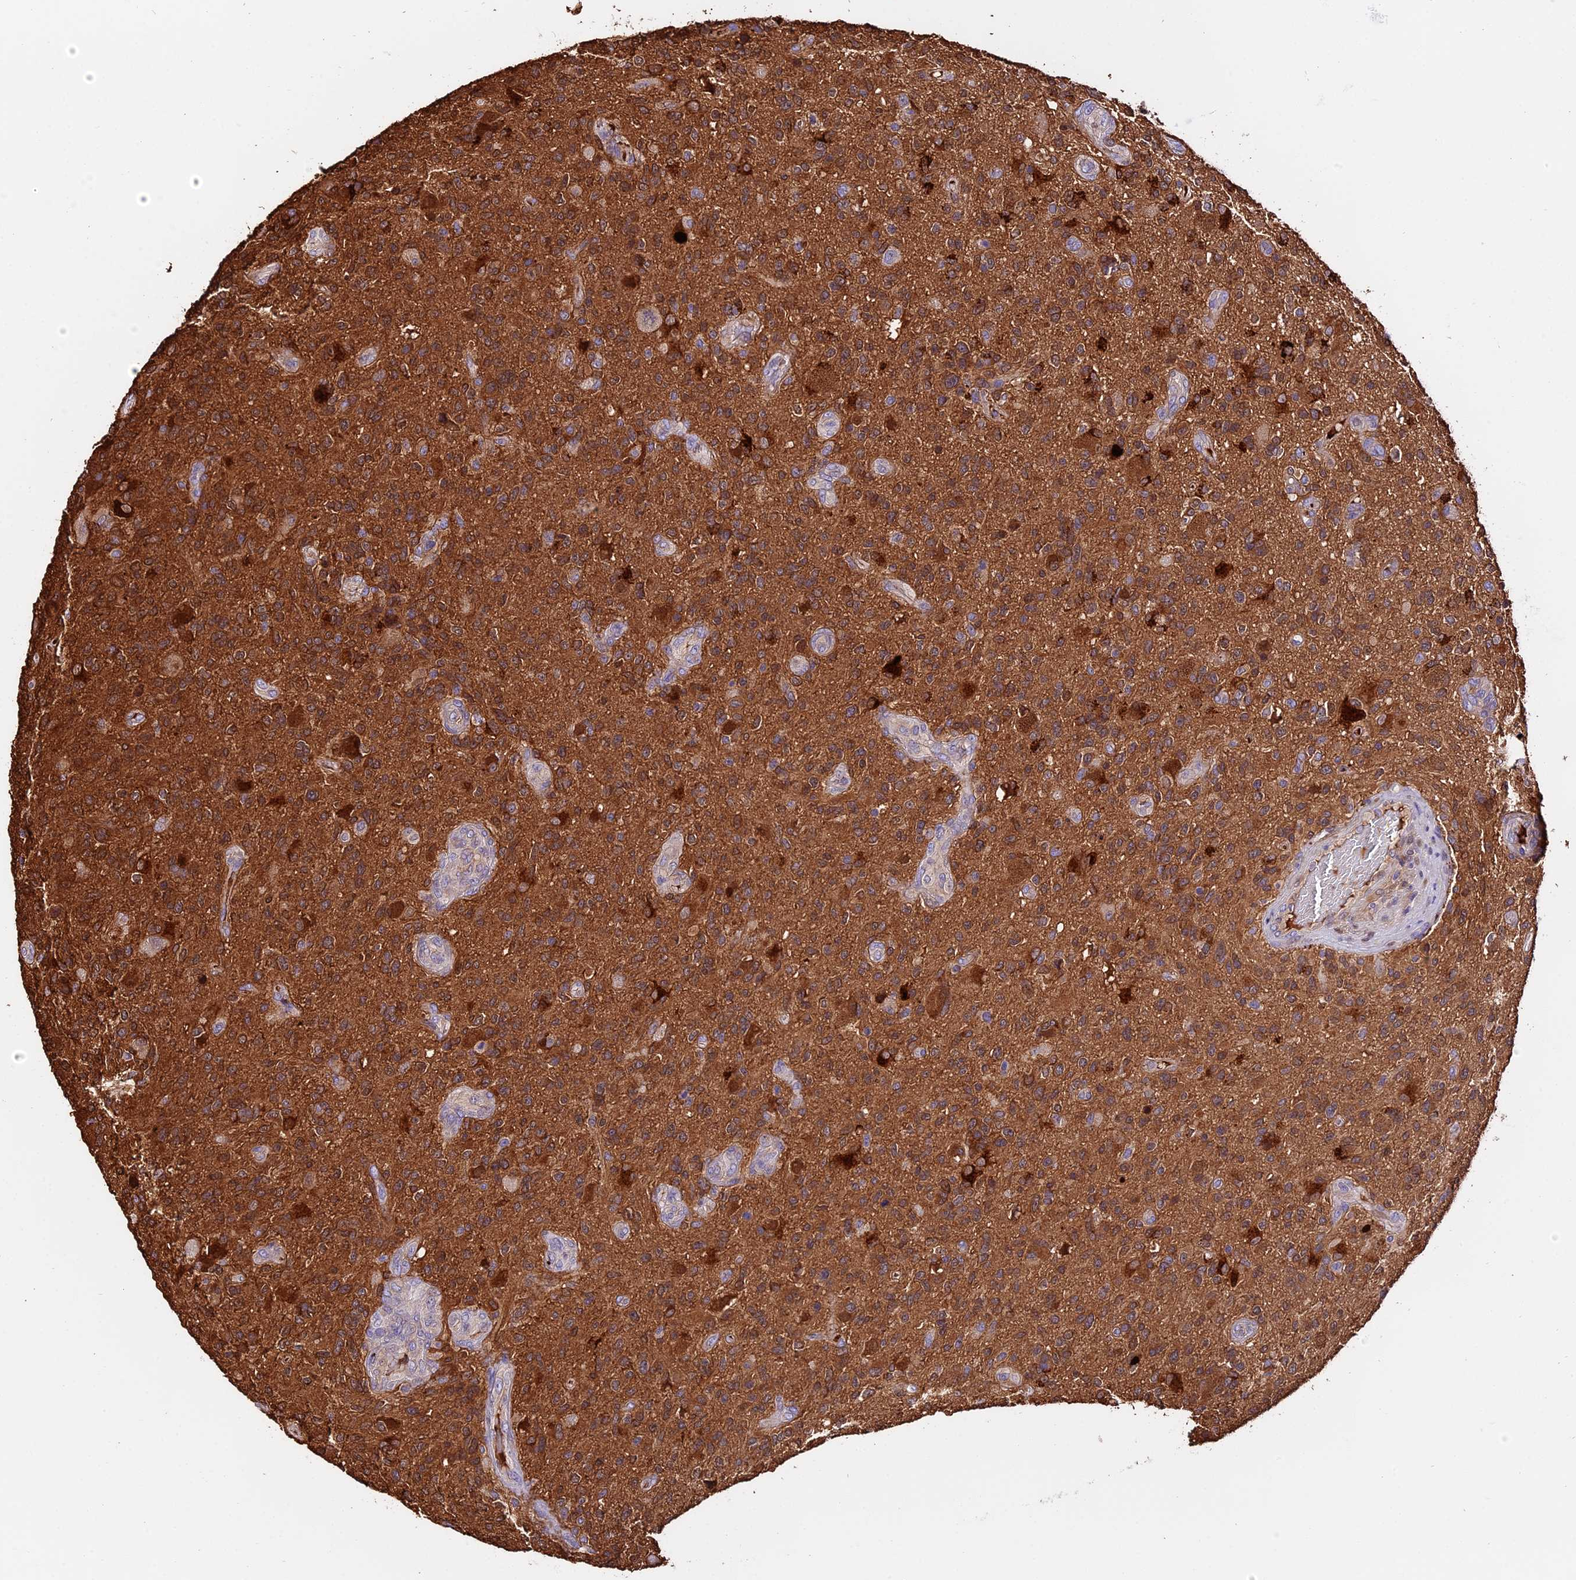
{"staining": {"intensity": "strong", "quantity": "25%-75%", "location": "cytoplasmic/membranous"}, "tissue": "glioma", "cell_type": "Tumor cells", "image_type": "cancer", "snomed": [{"axis": "morphology", "description": "Glioma, malignant, High grade"}, {"axis": "topography", "description": "Brain"}], "caption": "This is a micrograph of immunohistochemistry staining of high-grade glioma (malignant), which shows strong positivity in the cytoplasmic/membranous of tumor cells.", "gene": "MAP3K7CL", "patient": {"sex": "male", "age": 47}}